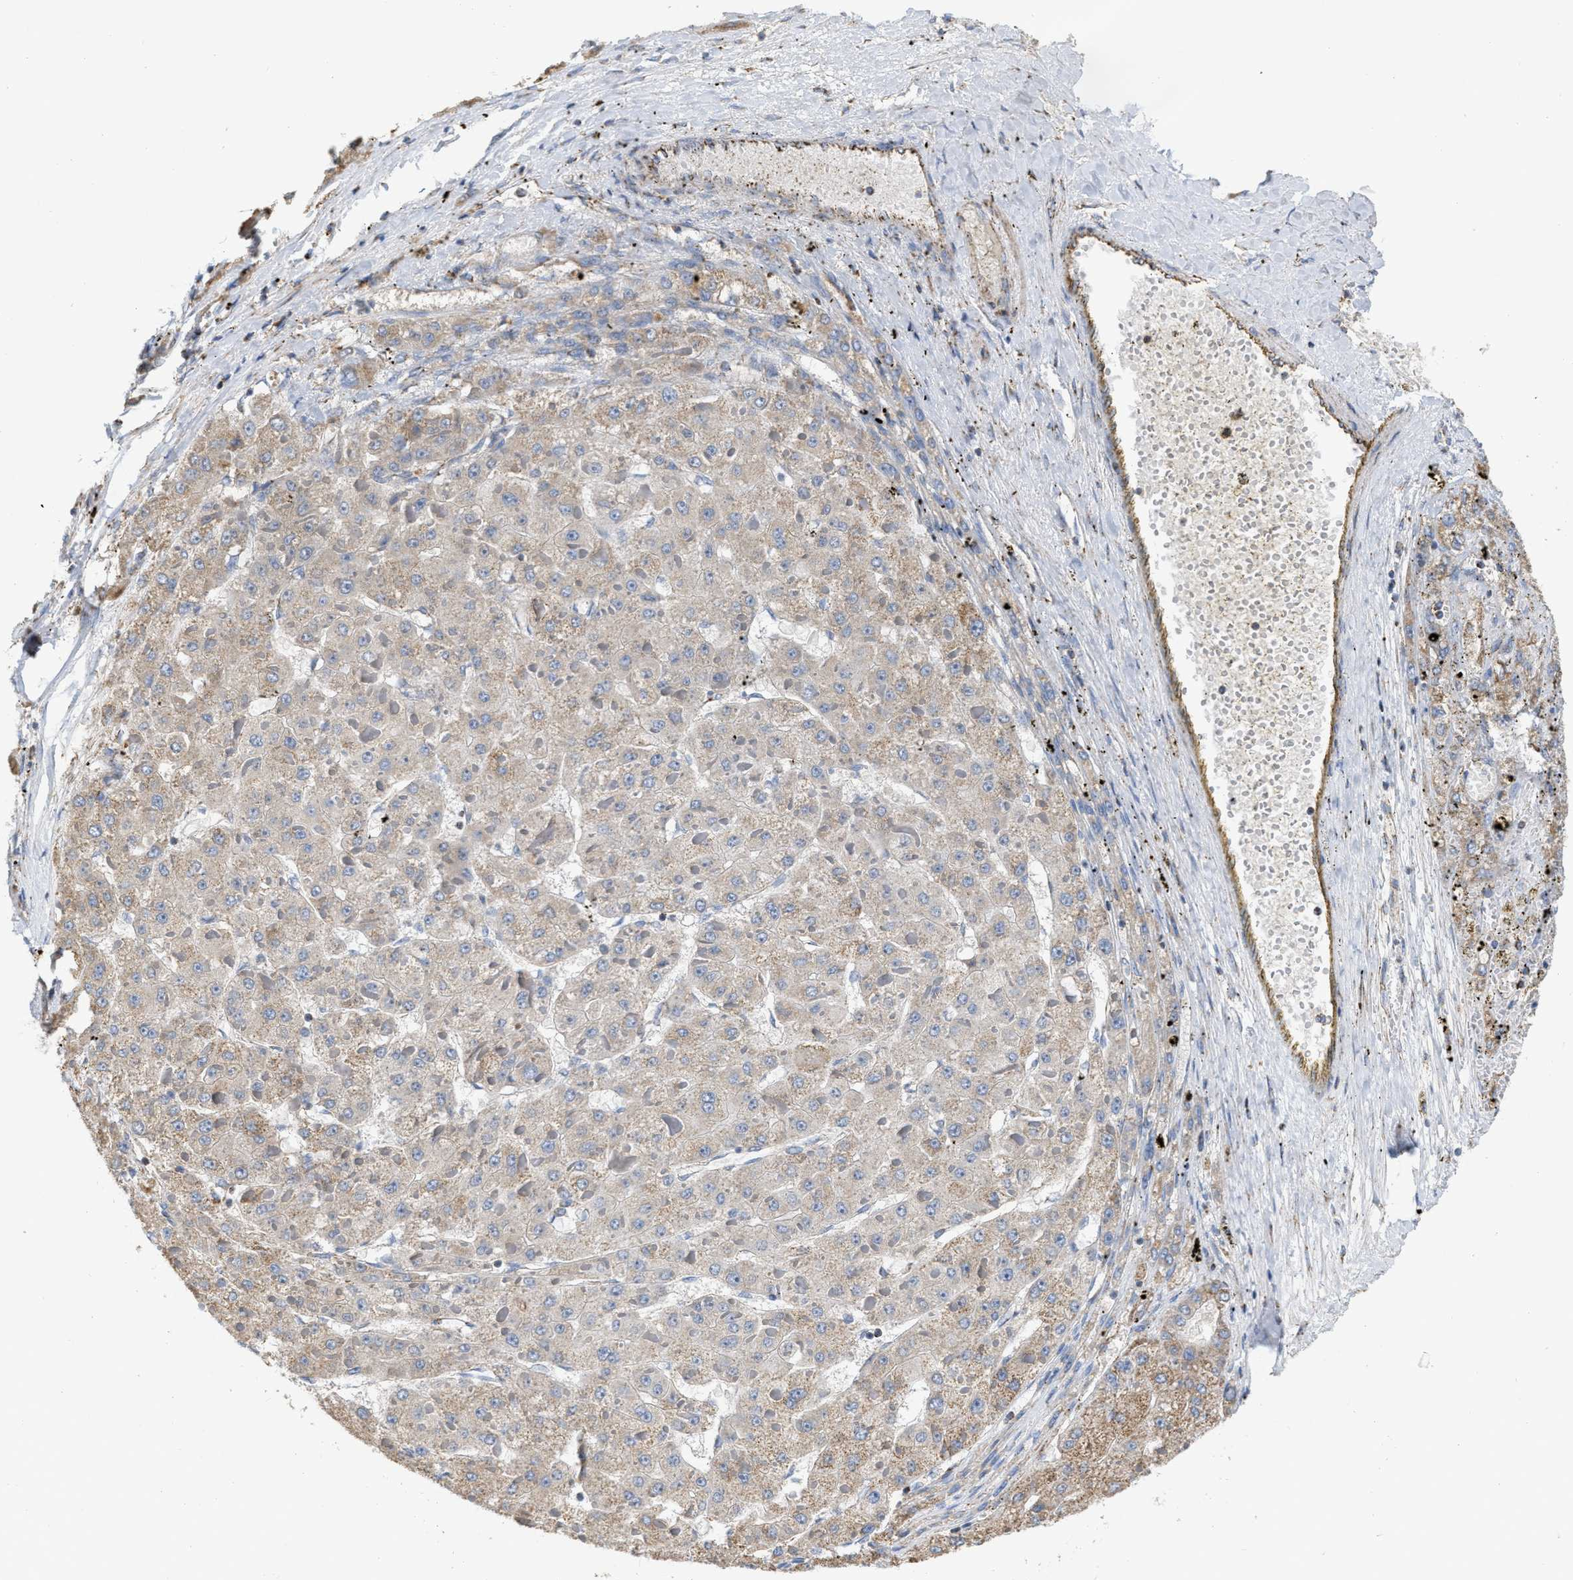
{"staining": {"intensity": "weak", "quantity": ">75%", "location": "cytoplasmic/membranous"}, "tissue": "liver cancer", "cell_type": "Tumor cells", "image_type": "cancer", "snomed": [{"axis": "morphology", "description": "Carcinoma, Hepatocellular, NOS"}, {"axis": "topography", "description": "Liver"}], "caption": "Liver cancer (hepatocellular carcinoma) stained with a protein marker reveals weak staining in tumor cells.", "gene": "CBLB", "patient": {"sex": "female", "age": 73}}